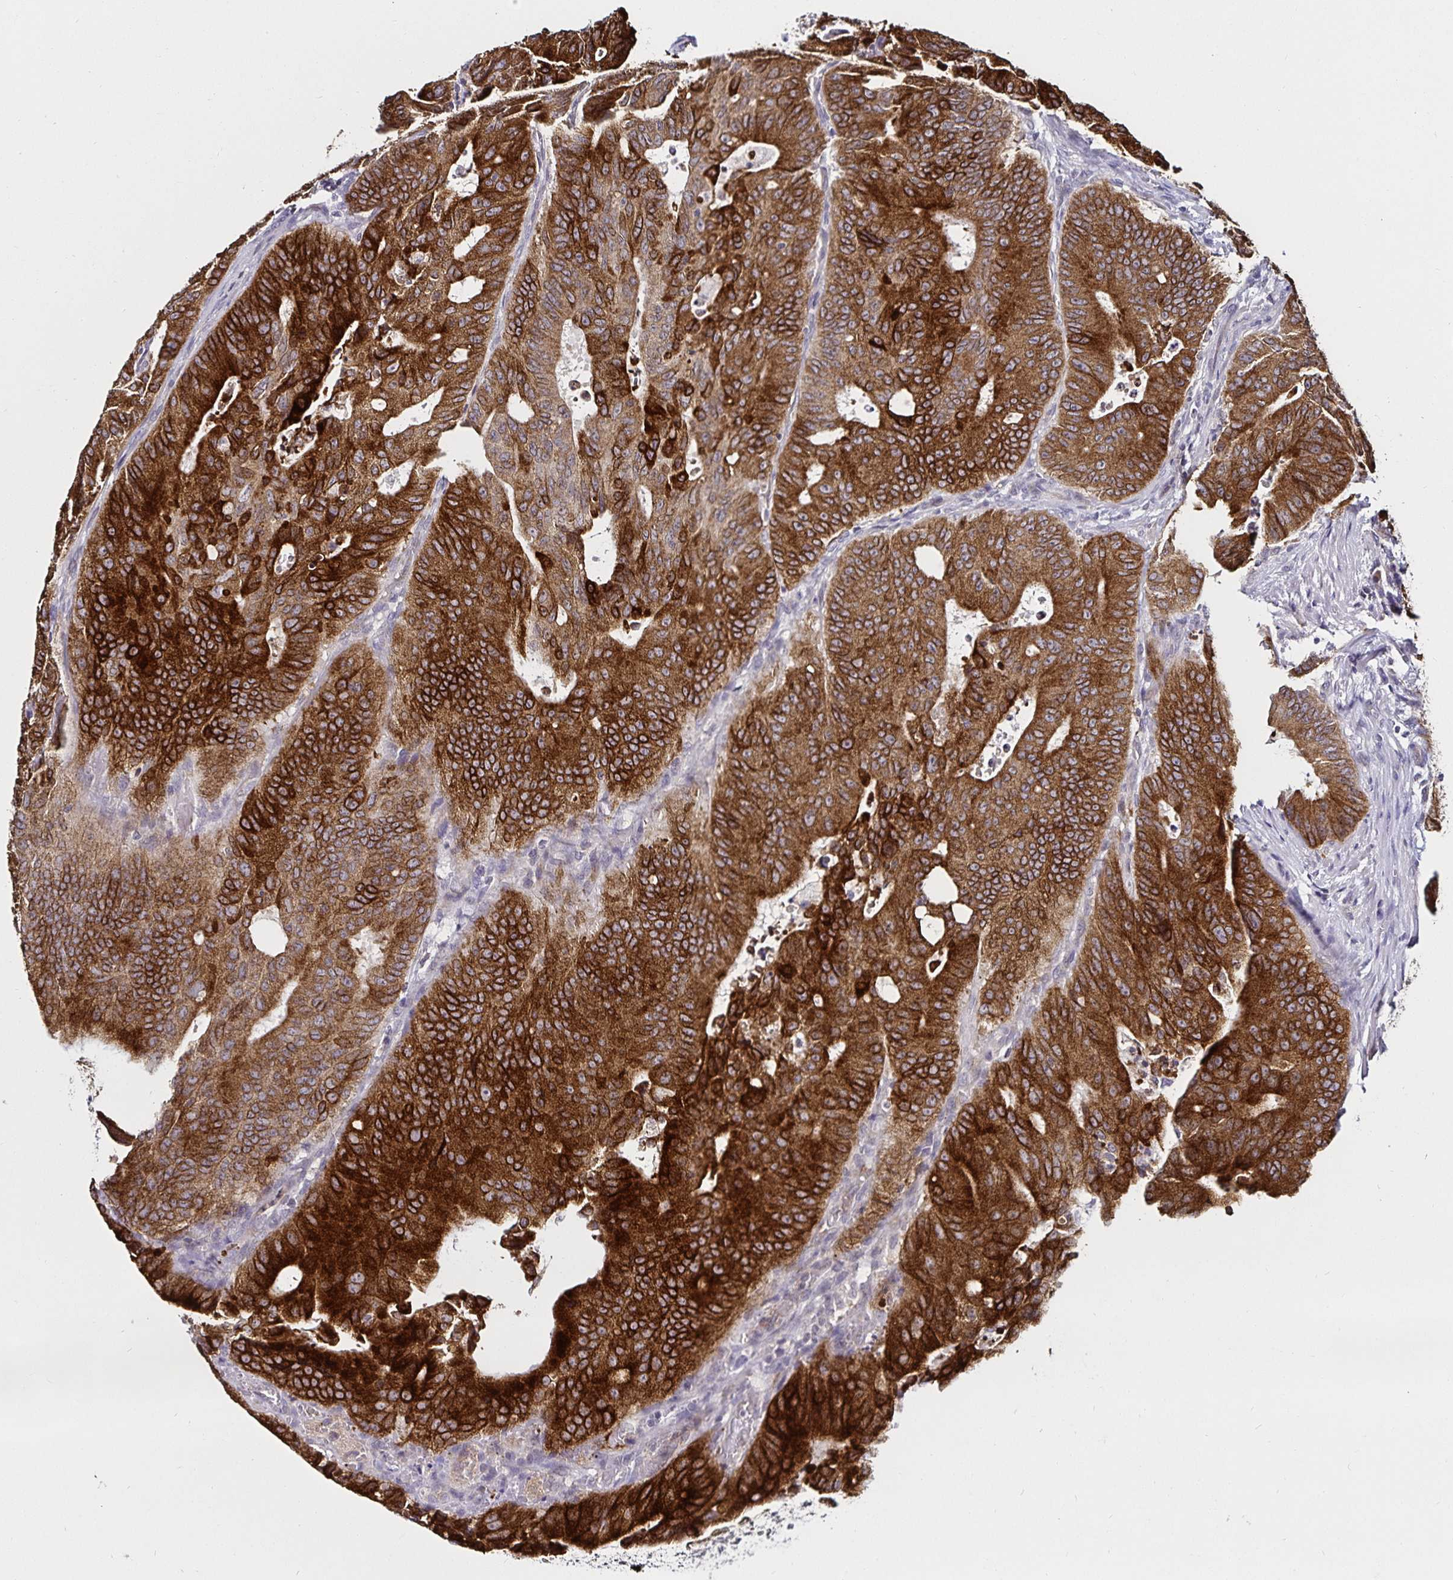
{"staining": {"intensity": "strong", "quantity": ">75%", "location": "cytoplasmic/membranous"}, "tissue": "colorectal cancer", "cell_type": "Tumor cells", "image_type": "cancer", "snomed": [{"axis": "morphology", "description": "Adenocarcinoma, NOS"}, {"axis": "topography", "description": "Colon"}], "caption": "This is a micrograph of immunohistochemistry (IHC) staining of adenocarcinoma (colorectal), which shows strong expression in the cytoplasmic/membranous of tumor cells.", "gene": "ACSL5", "patient": {"sex": "male", "age": 62}}